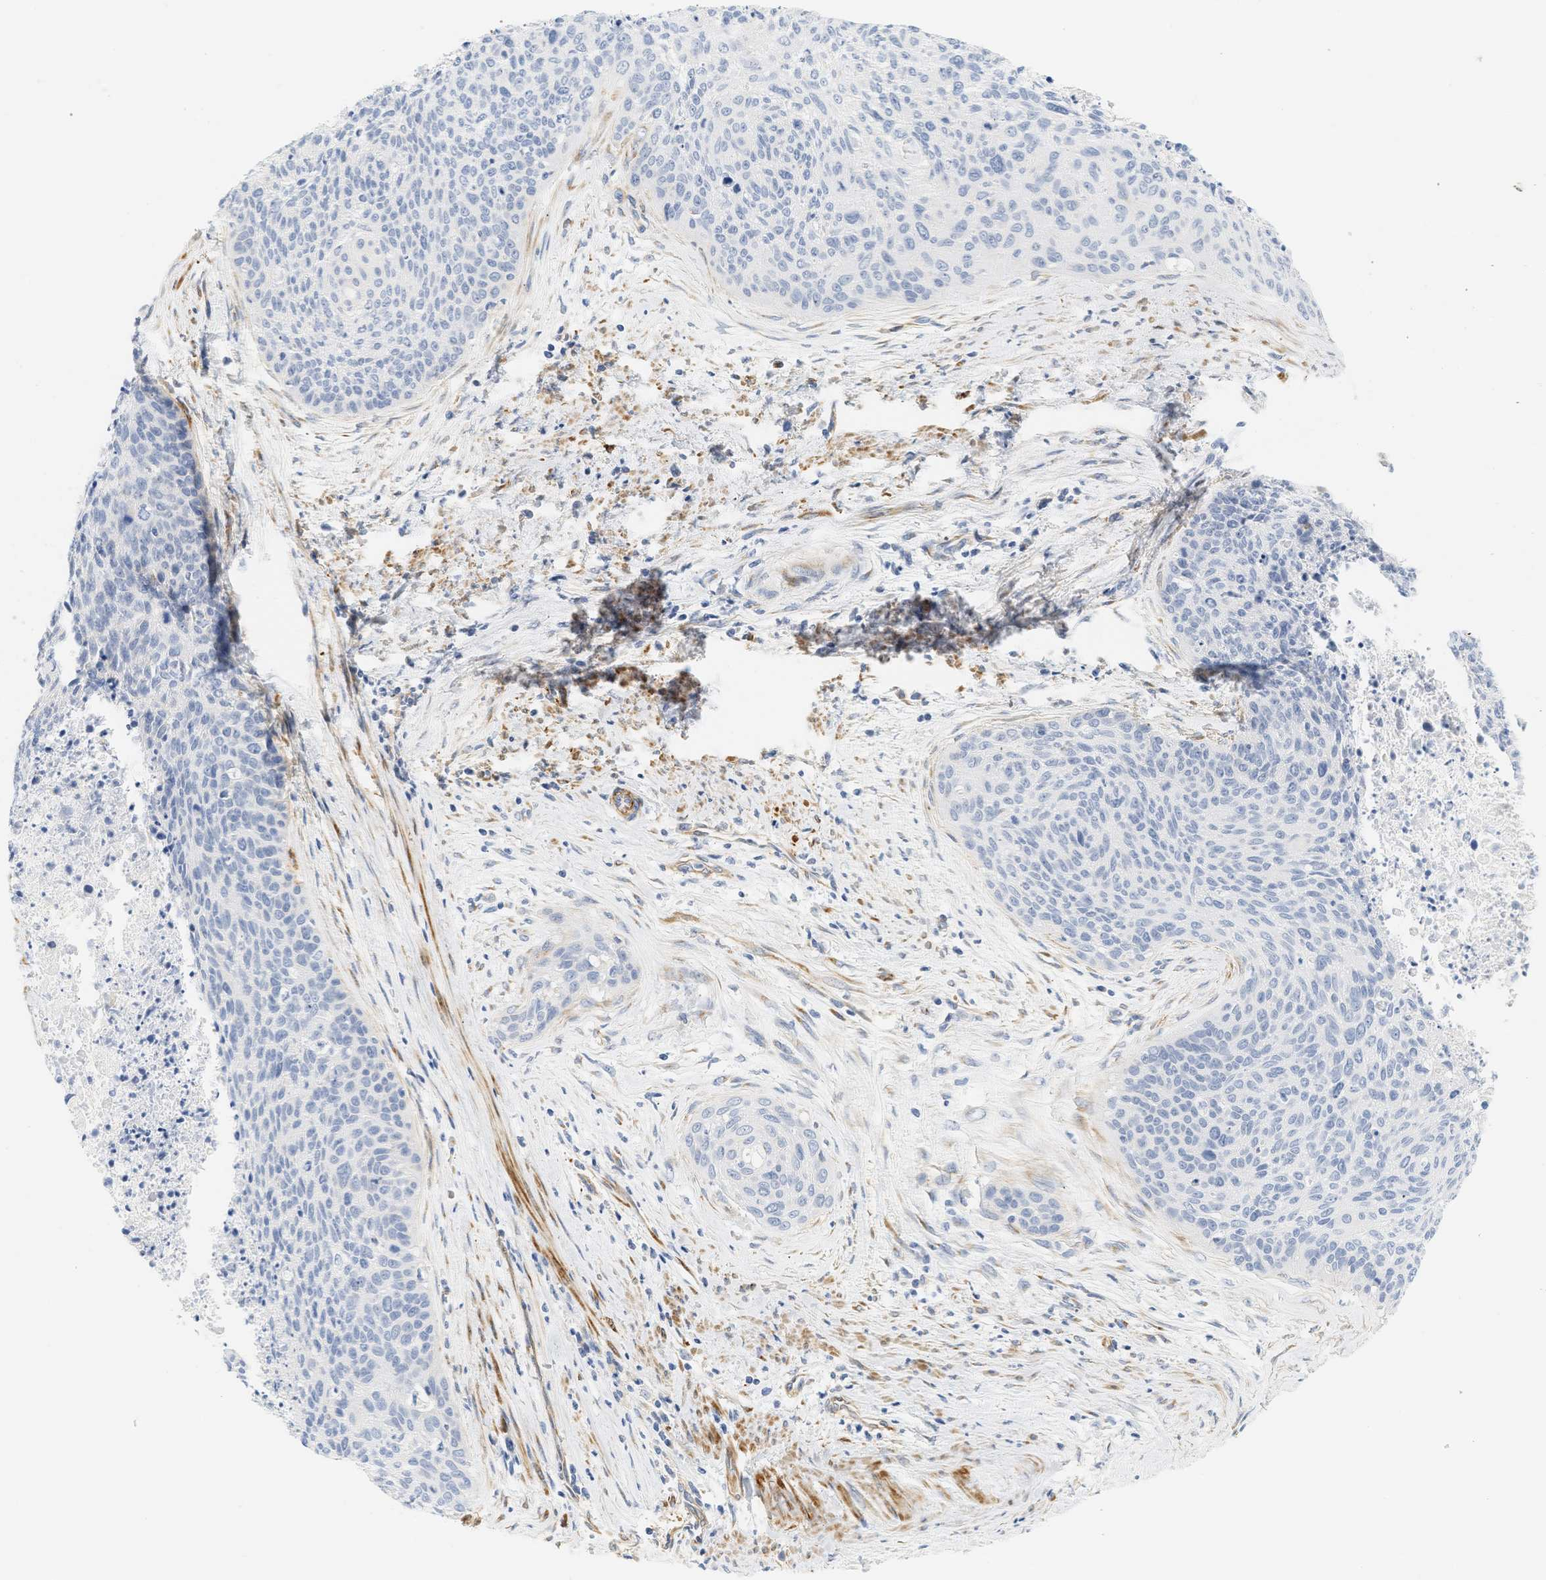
{"staining": {"intensity": "negative", "quantity": "none", "location": "none"}, "tissue": "cervical cancer", "cell_type": "Tumor cells", "image_type": "cancer", "snomed": [{"axis": "morphology", "description": "Squamous cell carcinoma, NOS"}, {"axis": "topography", "description": "Cervix"}], "caption": "Squamous cell carcinoma (cervical) was stained to show a protein in brown. There is no significant positivity in tumor cells. (Brightfield microscopy of DAB immunohistochemistry at high magnification).", "gene": "SLC30A7", "patient": {"sex": "female", "age": 55}}